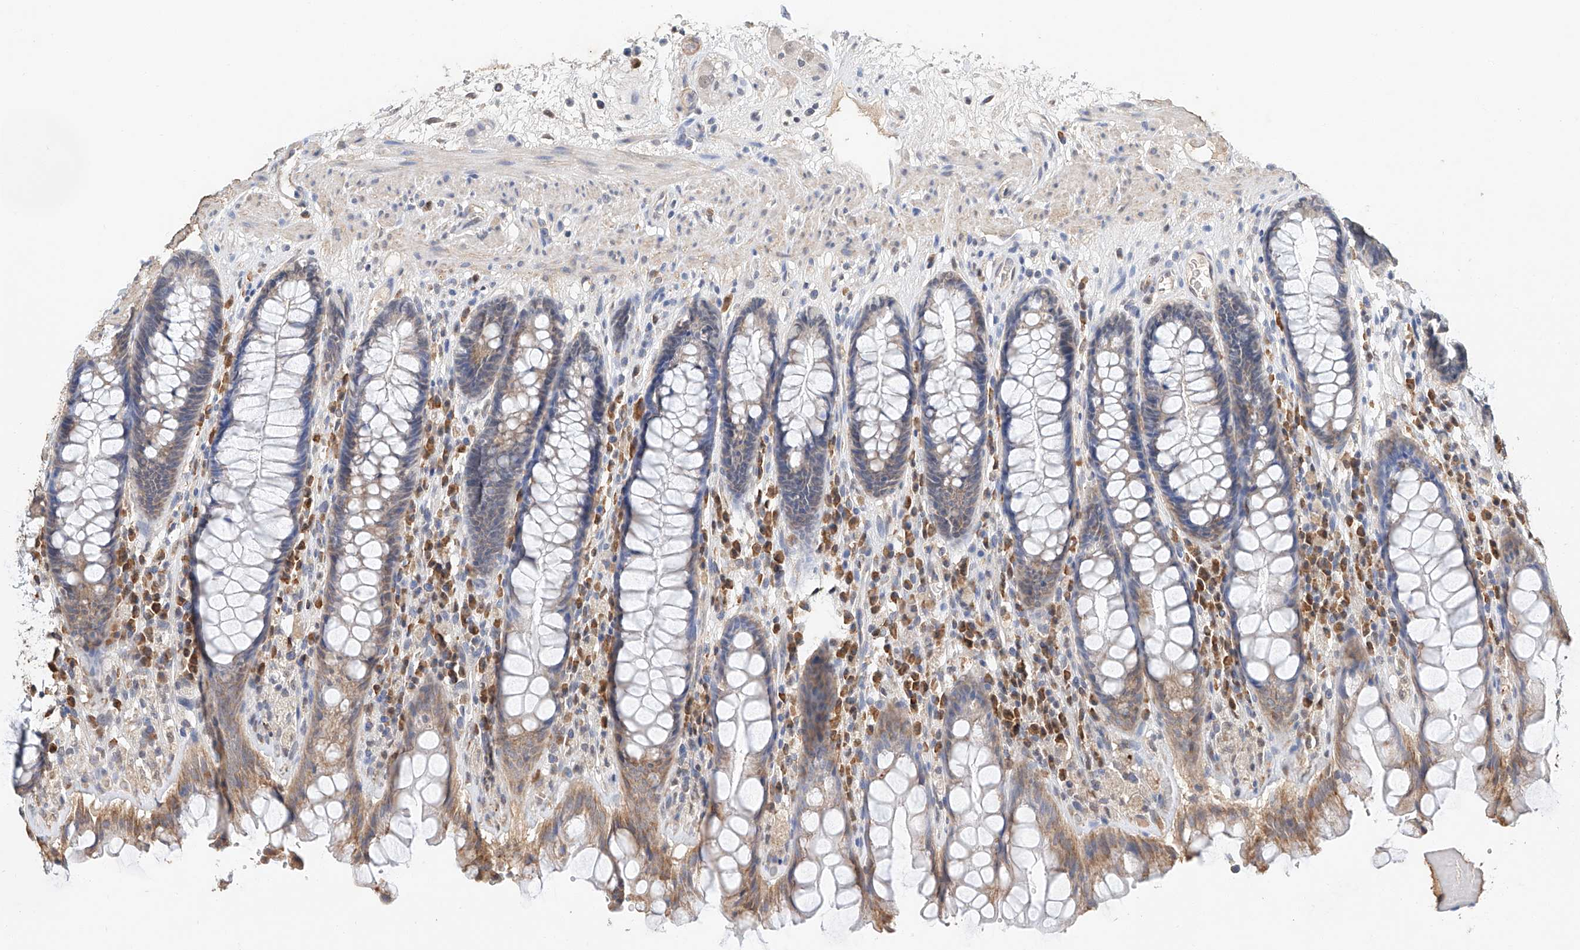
{"staining": {"intensity": "weak", "quantity": "25%-75%", "location": "cytoplasmic/membranous"}, "tissue": "rectum", "cell_type": "Glandular cells", "image_type": "normal", "snomed": [{"axis": "morphology", "description": "Normal tissue, NOS"}, {"axis": "topography", "description": "Rectum"}], "caption": "IHC staining of normal rectum, which demonstrates low levels of weak cytoplasmic/membranous positivity in about 25%-75% of glandular cells indicating weak cytoplasmic/membranous protein staining. The staining was performed using DAB (brown) for protein detection and nuclei were counterstained in hematoxylin (blue).", "gene": "CTDP1", "patient": {"sex": "male", "age": 64}}